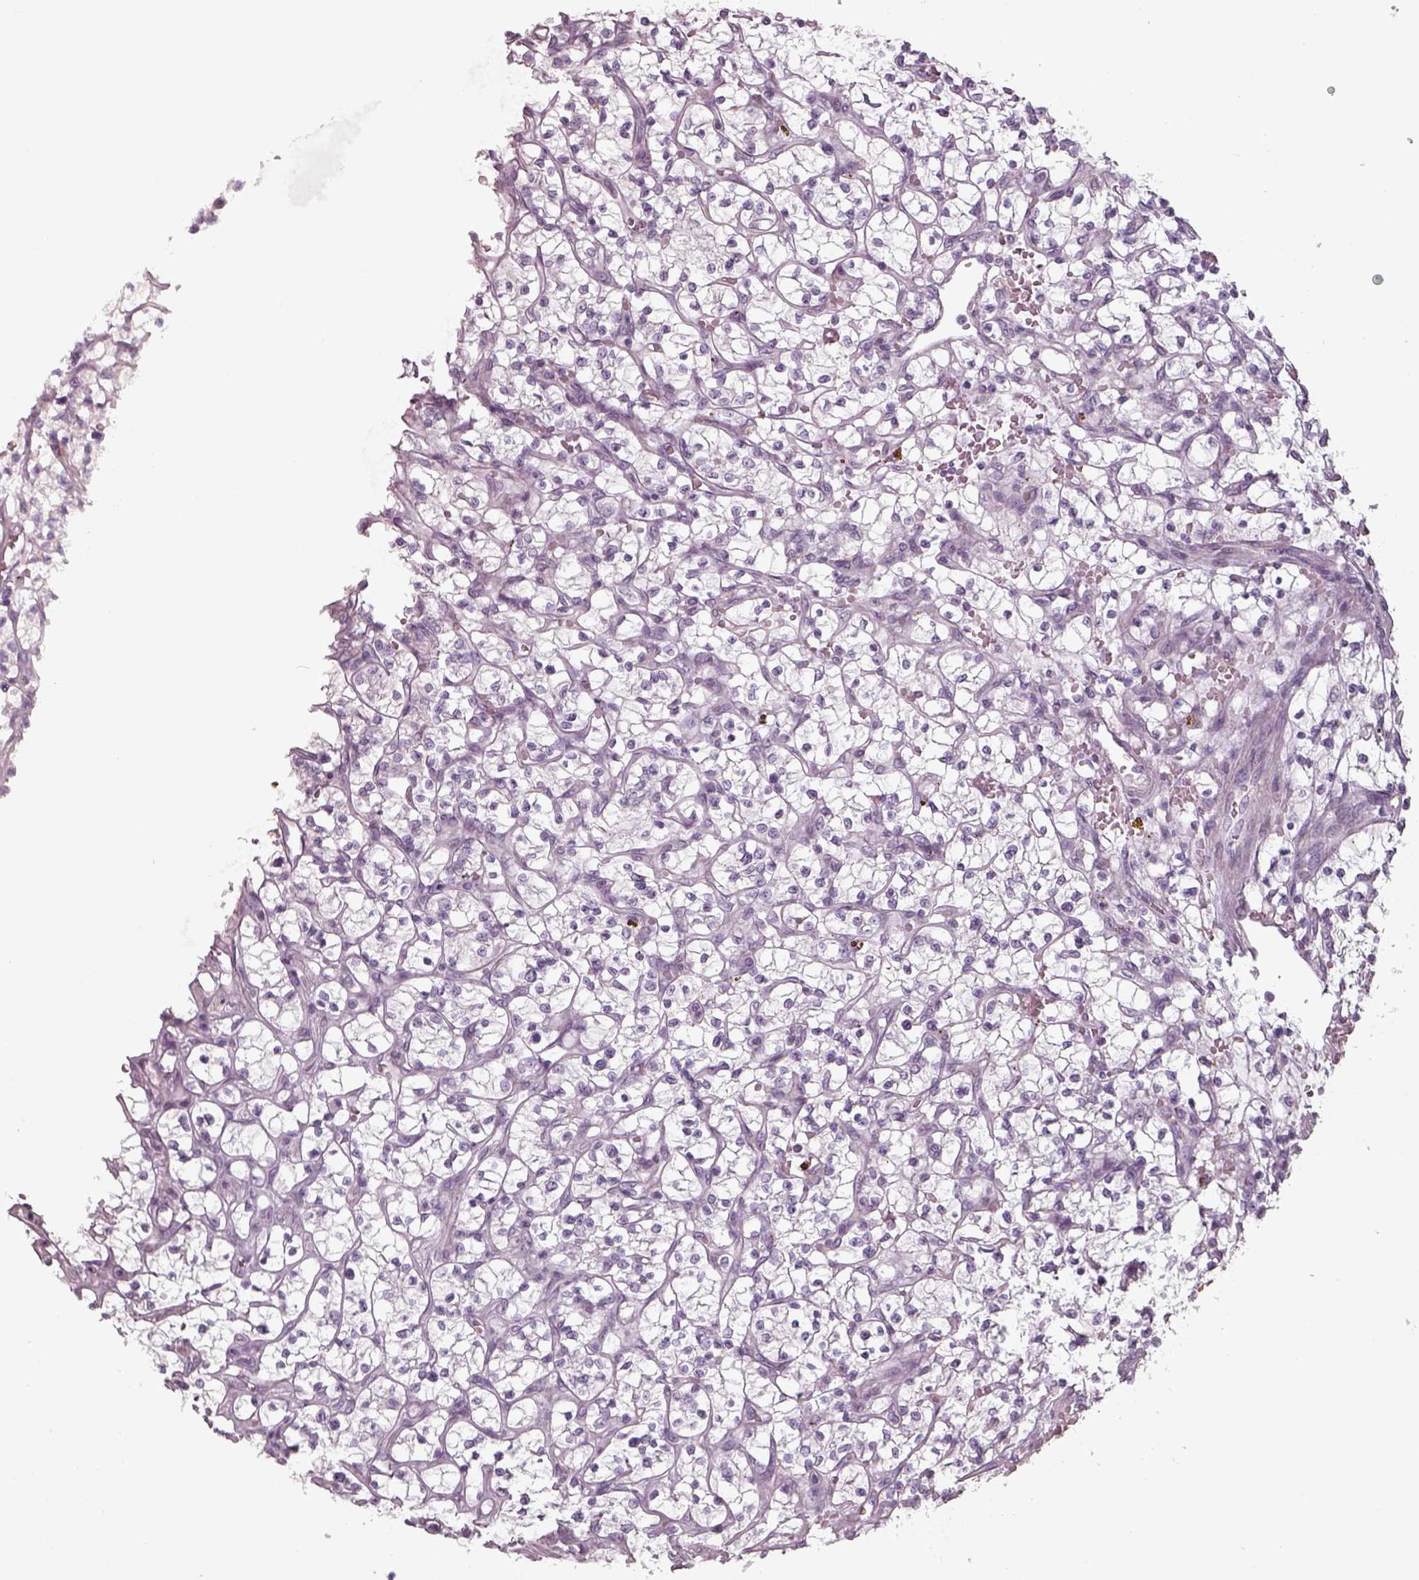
{"staining": {"intensity": "negative", "quantity": "none", "location": "none"}, "tissue": "renal cancer", "cell_type": "Tumor cells", "image_type": "cancer", "snomed": [{"axis": "morphology", "description": "Adenocarcinoma, NOS"}, {"axis": "topography", "description": "Kidney"}], "caption": "Tumor cells show no significant staining in renal cancer. (Brightfield microscopy of DAB IHC at high magnification).", "gene": "SEPTIN14", "patient": {"sex": "female", "age": 64}}